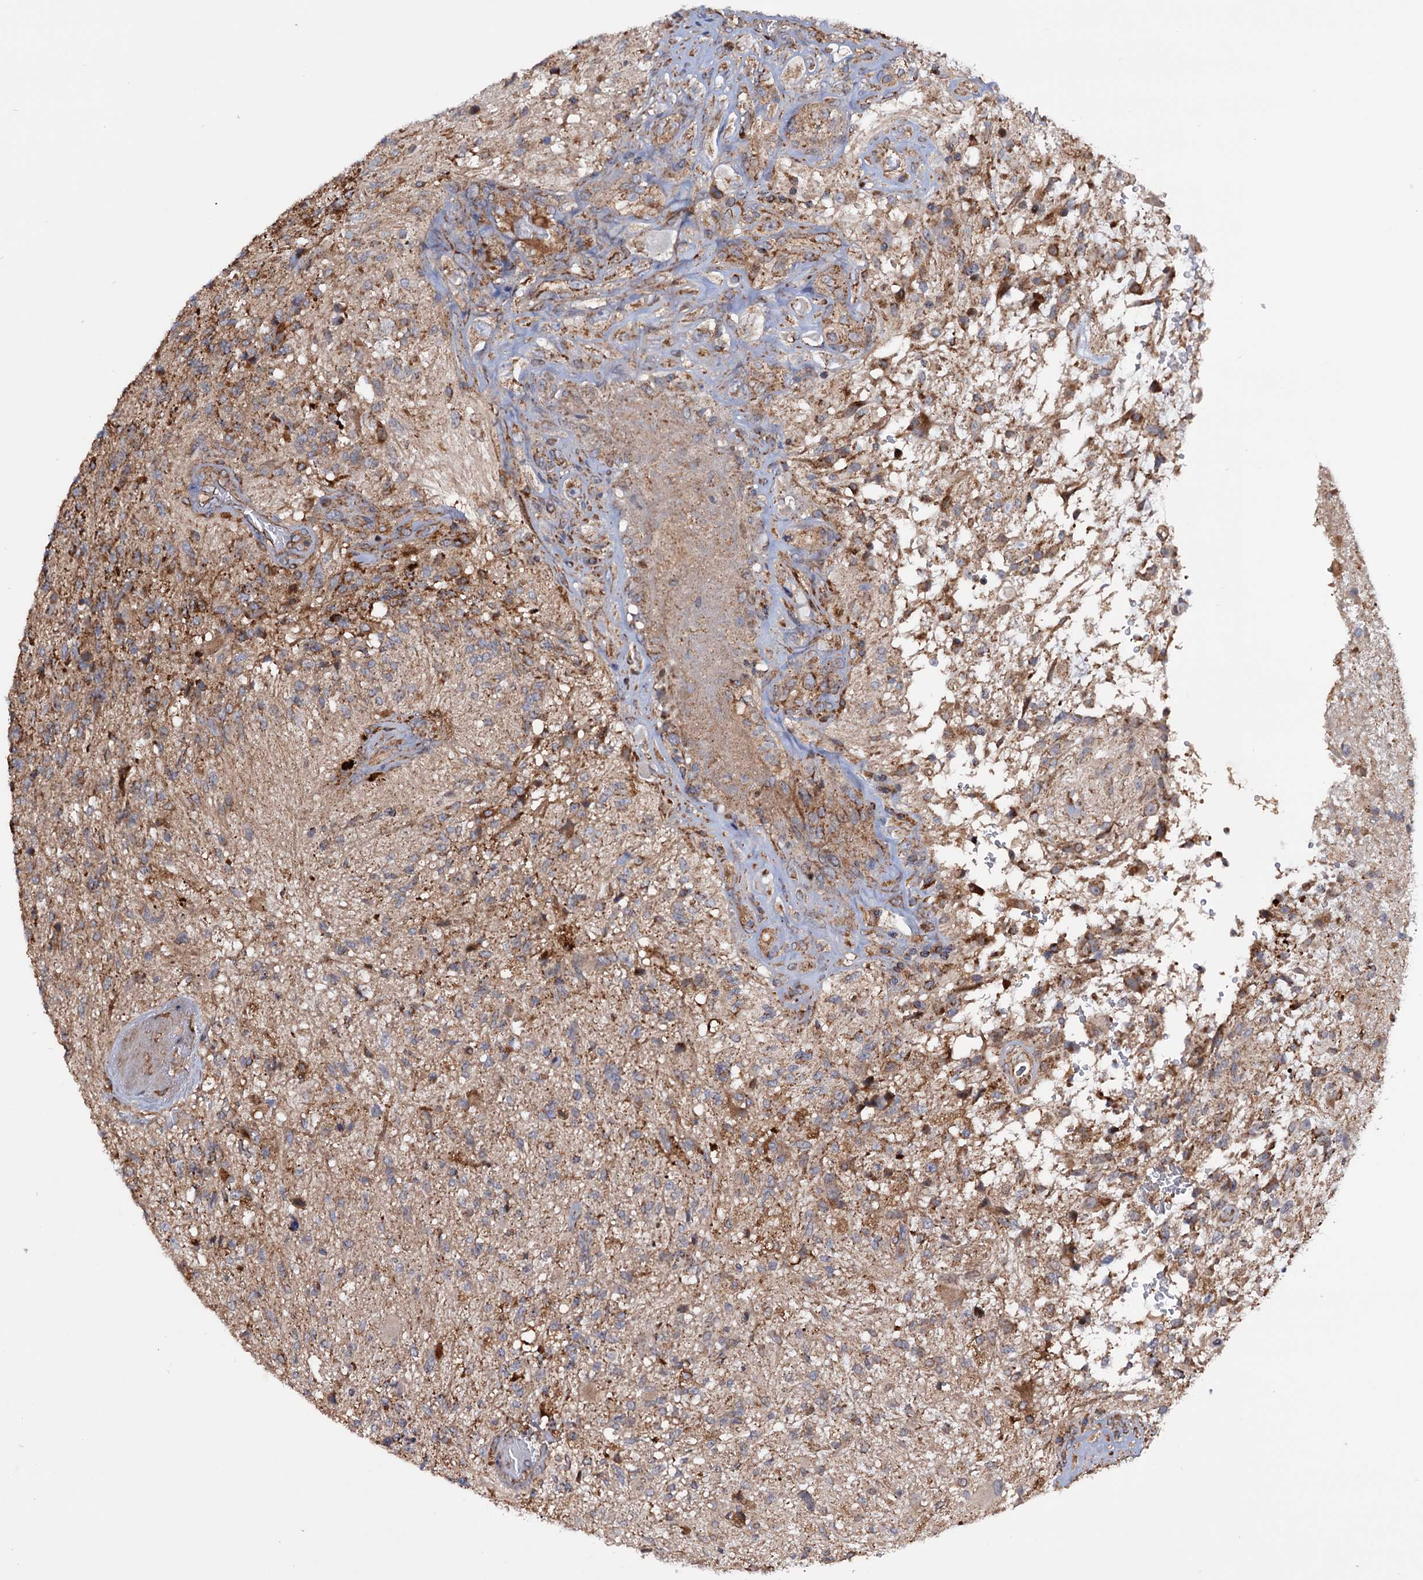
{"staining": {"intensity": "moderate", "quantity": "25%-75%", "location": "cytoplasmic/membranous"}, "tissue": "glioma", "cell_type": "Tumor cells", "image_type": "cancer", "snomed": [{"axis": "morphology", "description": "Glioma, malignant, High grade"}, {"axis": "topography", "description": "Brain"}], "caption": "A medium amount of moderate cytoplasmic/membranous positivity is present in approximately 25%-75% of tumor cells in glioma tissue.", "gene": "MRPL42", "patient": {"sex": "male", "age": 56}}